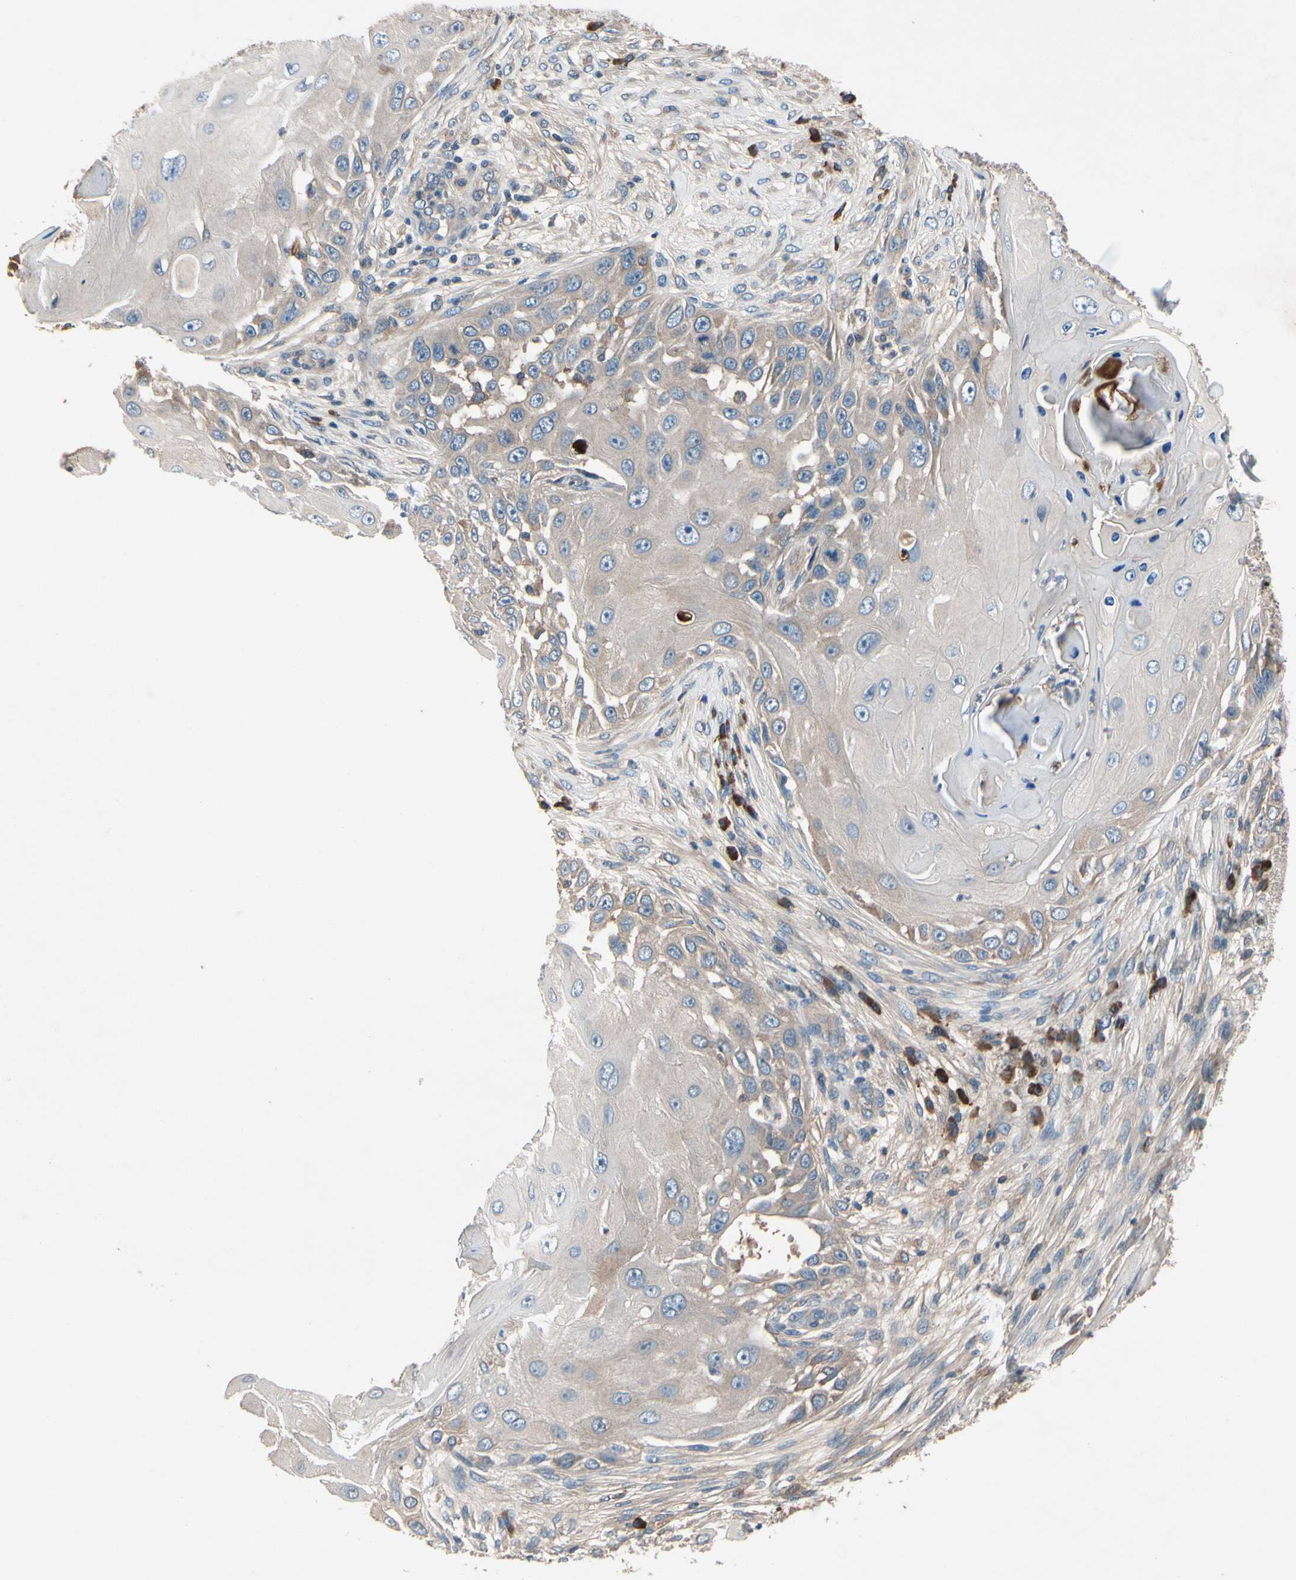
{"staining": {"intensity": "weak", "quantity": "25%-75%", "location": "cytoplasmic/membranous"}, "tissue": "skin cancer", "cell_type": "Tumor cells", "image_type": "cancer", "snomed": [{"axis": "morphology", "description": "Squamous cell carcinoma, NOS"}, {"axis": "topography", "description": "Skin"}], "caption": "Skin cancer (squamous cell carcinoma) stained with a protein marker reveals weak staining in tumor cells.", "gene": "IL1RL1", "patient": {"sex": "female", "age": 44}}